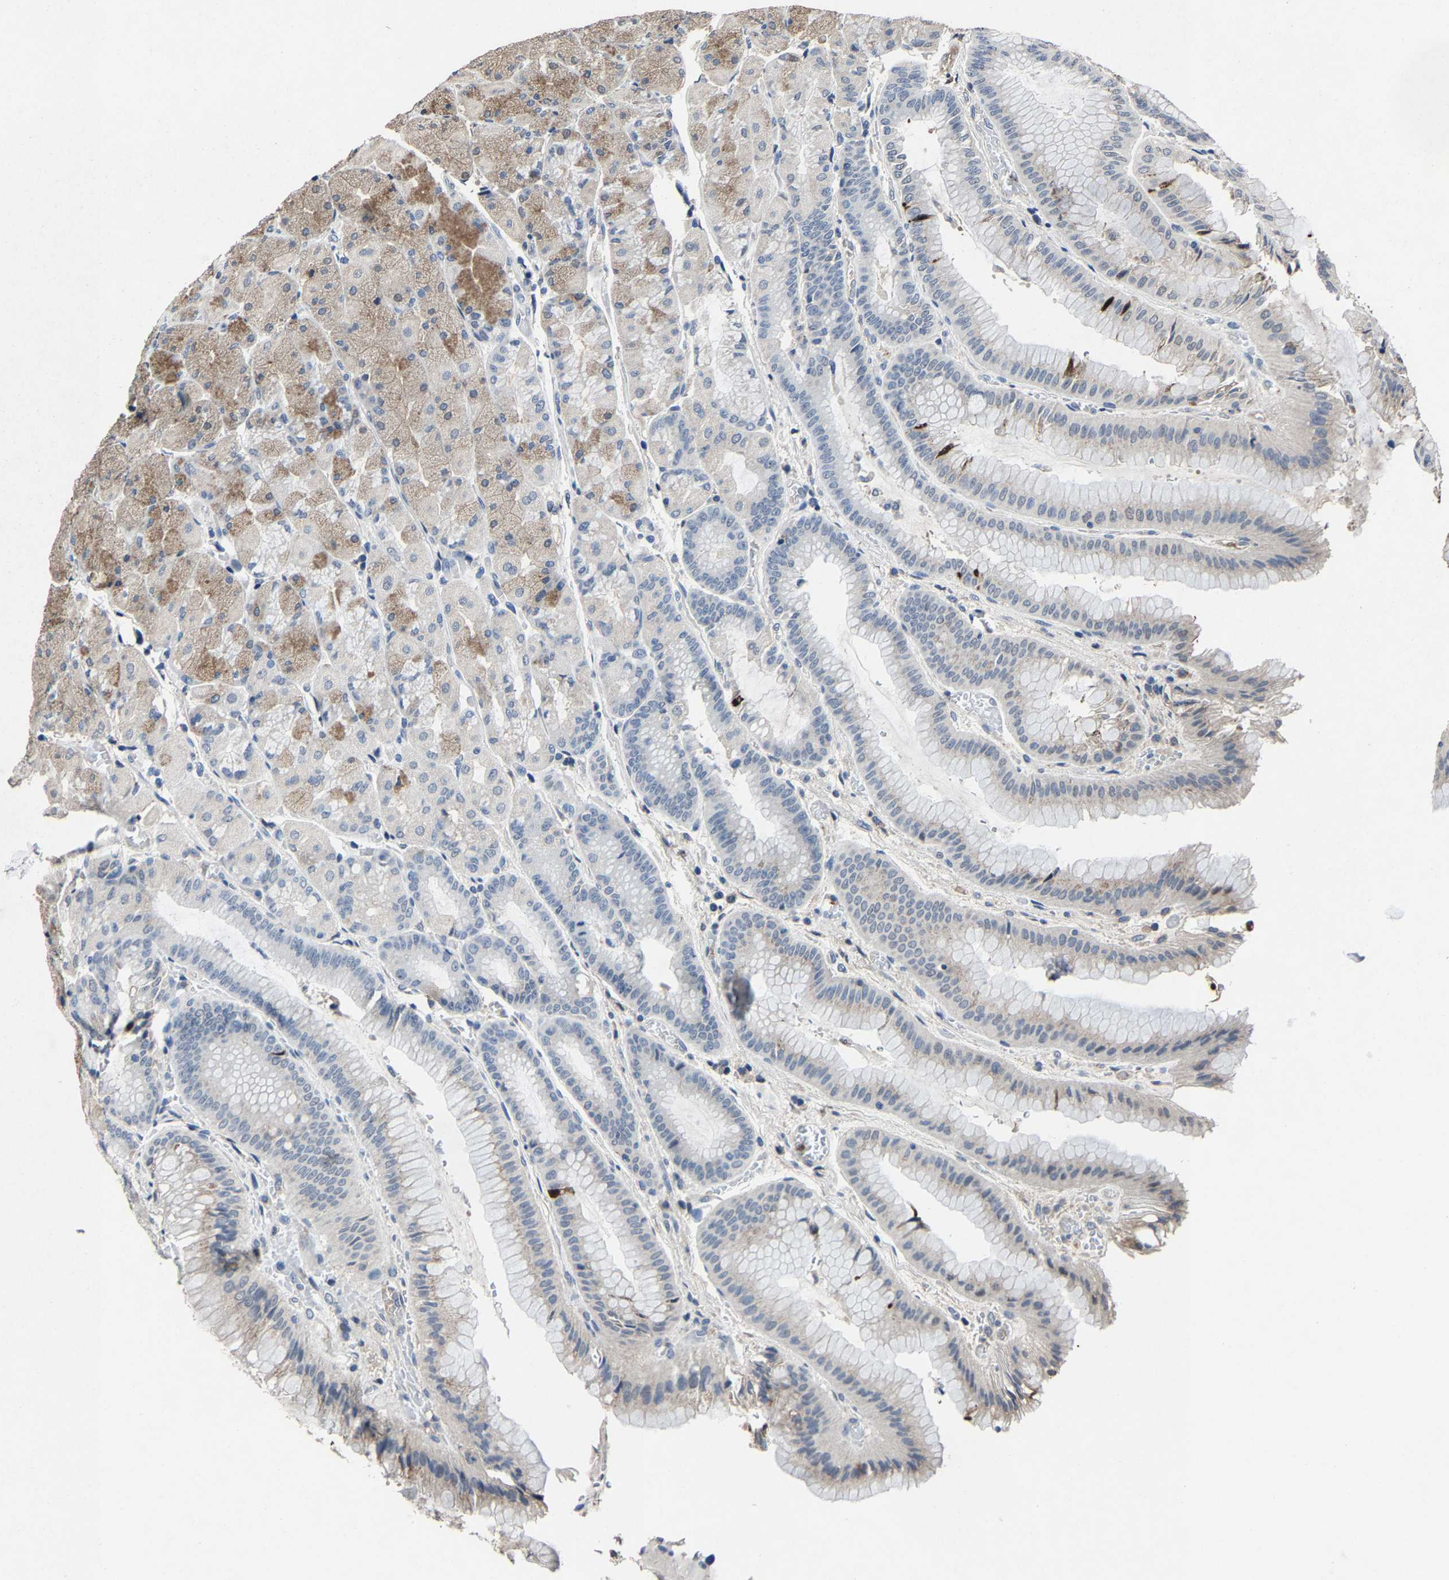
{"staining": {"intensity": "moderate", "quantity": "25%-75%", "location": "cytoplasmic/membranous"}, "tissue": "stomach", "cell_type": "Glandular cells", "image_type": "normal", "snomed": [{"axis": "morphology", "description": "Normal tissue, NOS"}, {"axis": "morphology", "description": "Carcinoid, malignant, NOS"}, {"axis": "topography", "description": "Stomach, upper"}], "caption": "This photomicrograph reveals IHC staining of normal human stomach, with medium moderate cytoplasmic/membranous expression in approximately 25%-75% of glandular cells.", "gene": "PCNX2", "patient": {"sex": "male", "age": 39}}